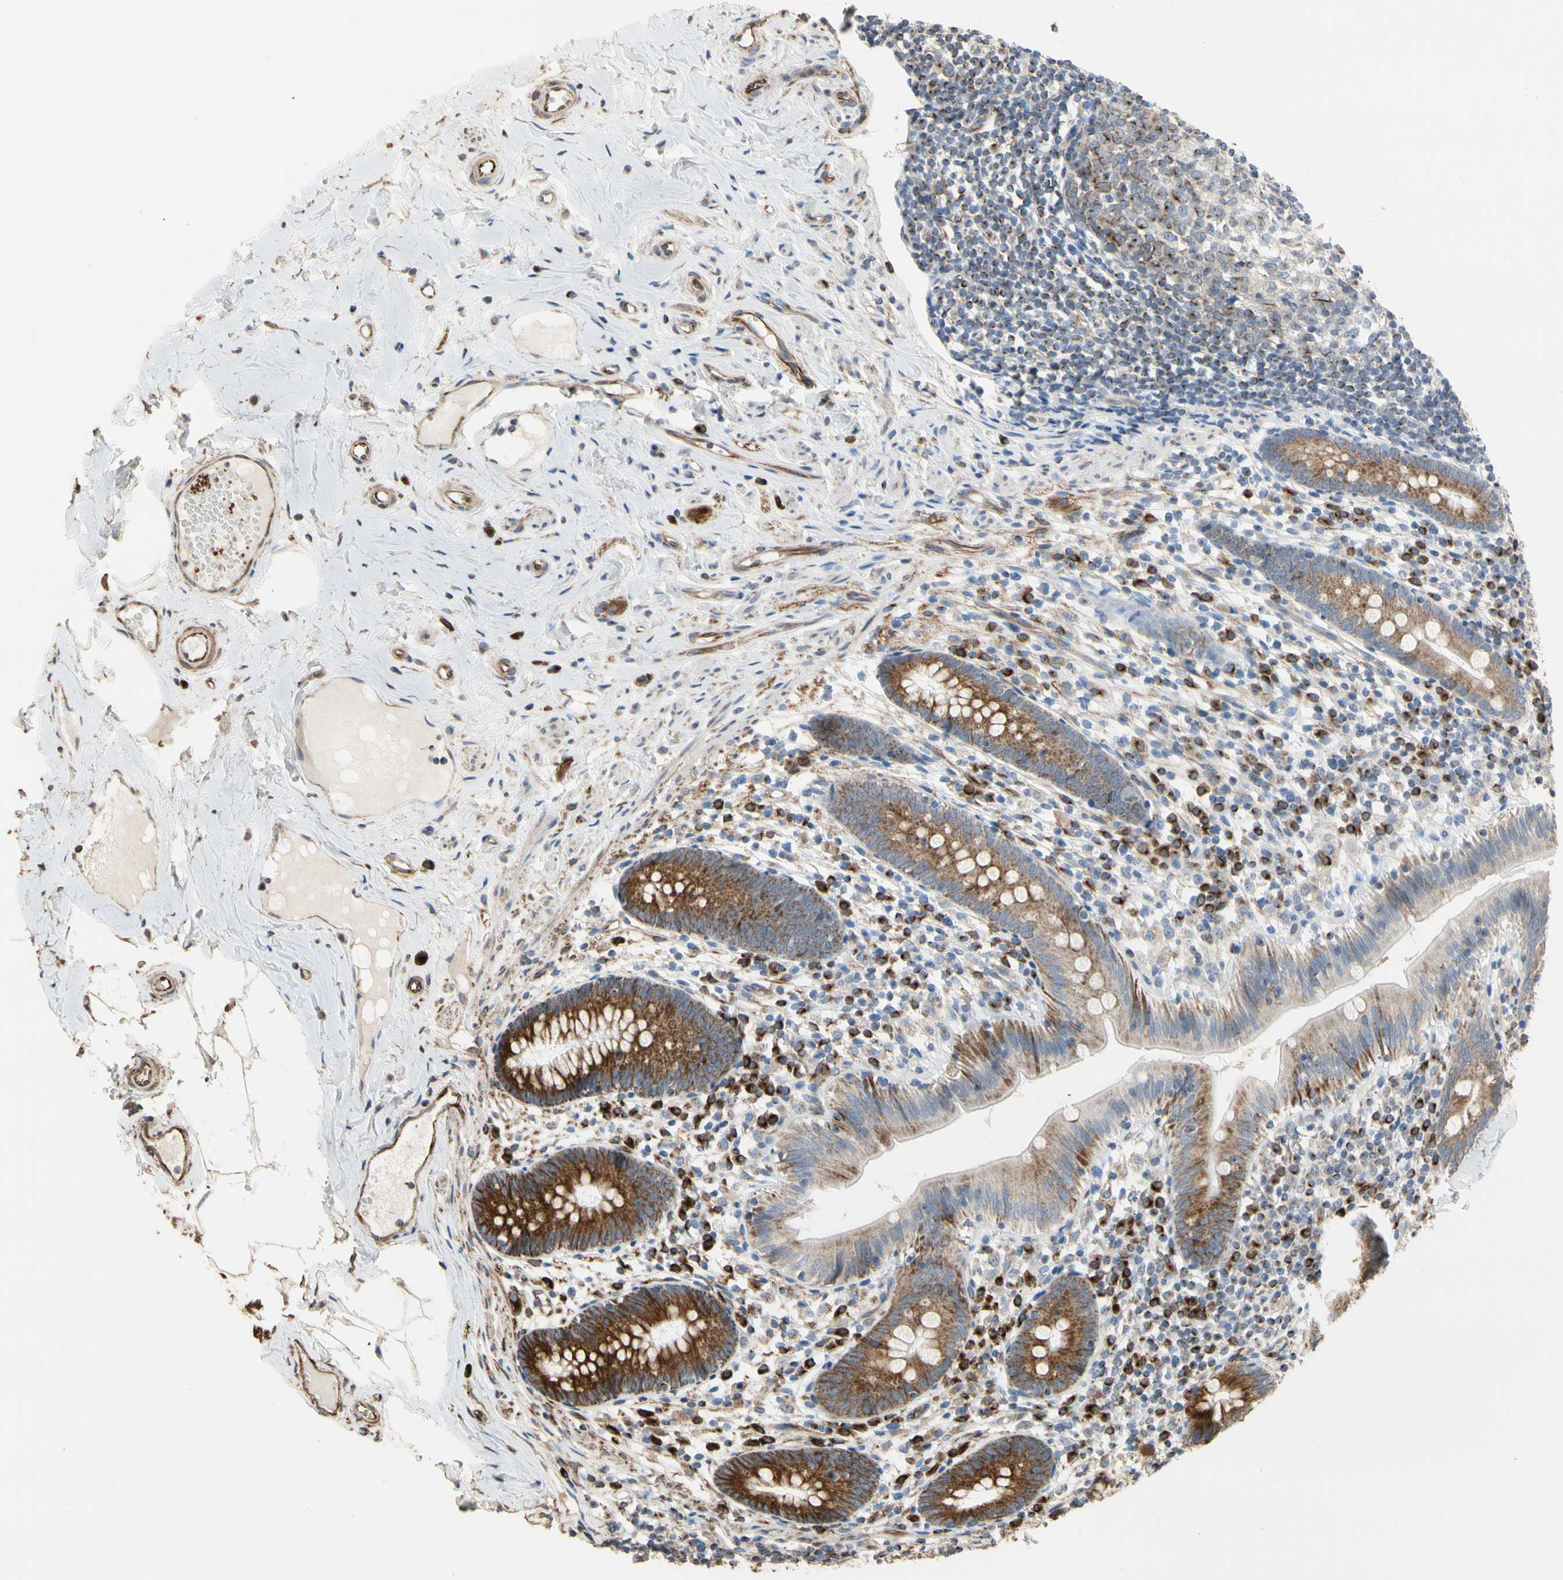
{"staining": {"intensity": "moderate", "quantity": ">75%", "location": "cytoplasmic/membranous"}, "tissue": "appendix", "cell_type": "Glandular cells", "image_type": "normal", "snomed": [{"axis": "morphology", "description": "Normal tissue, NOS"}, {"axis": "topography", "description": "Appendix"}], "caption": "Immunohistochemistry micrograph of normal appendix stained for a protein (brown), which reveals medium levels of moderate cytoplasmic/membranous staining in about >75% of glandular cells.", "gene": "TUBA1A", "patient": {"sex": "male", "age": 52}}